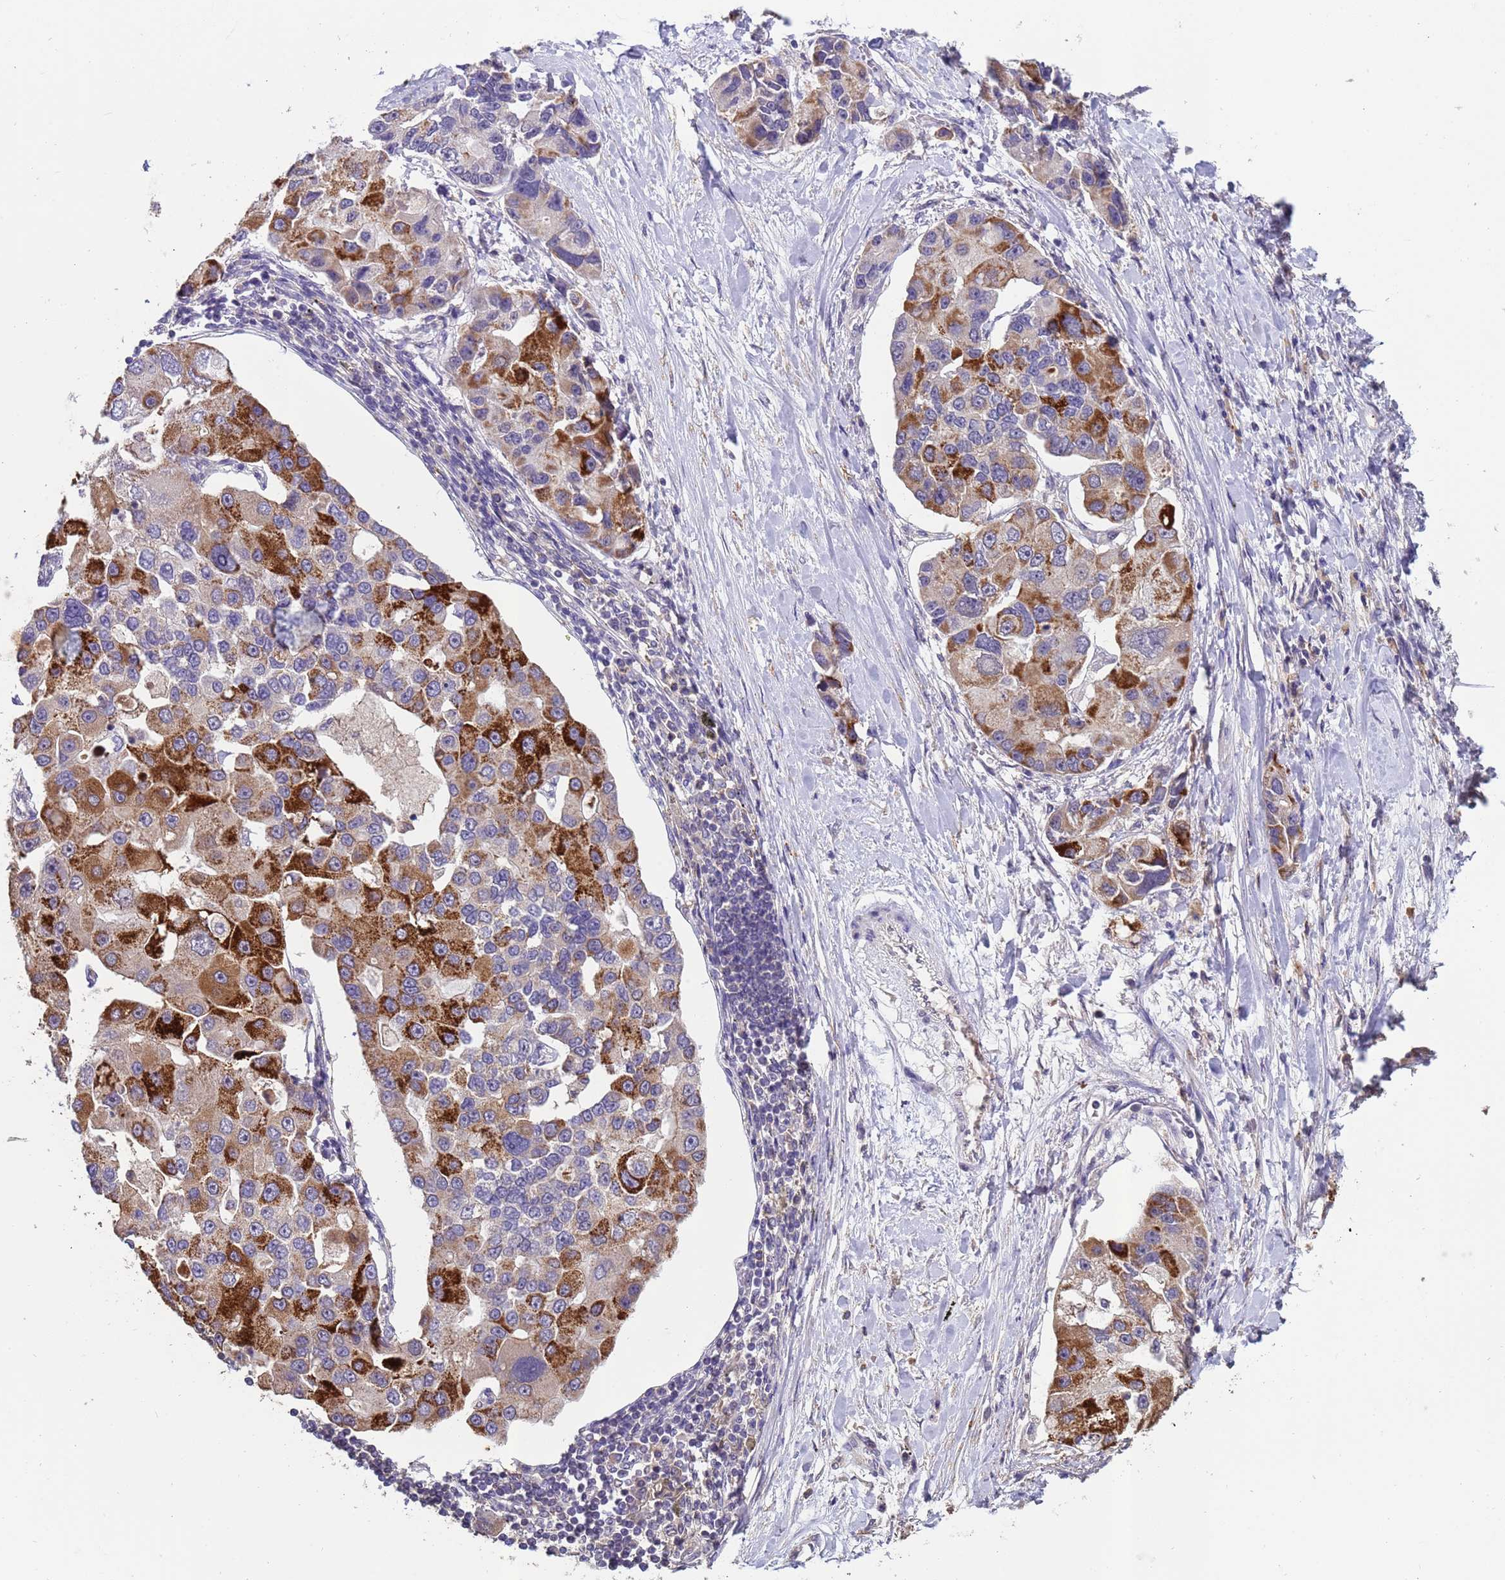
{"staining": {"intensity": "strong", "quantity": "25%-75%", "location": "cytoplasmic/membranous"}, "tissue": "lung cancer", "cell_type": "Tumor cells", "image_type": "cancer", "snomed": [{"axis": "morphology", "description": "Adenocarcinoma, NOS"}, {"axis": "topography", "description": "Lung"}], "caption": "A photomicrograph of human adenocarcinoma (lung) stained for a protein demonstrates strong cytoplasmic/membranous brown staining in tumor cells. (DAB IHC, brown staining for protein, blue staining for nuclei).", "gene": "ZNF248", "patient": {"sex": "female", "age": 54}}